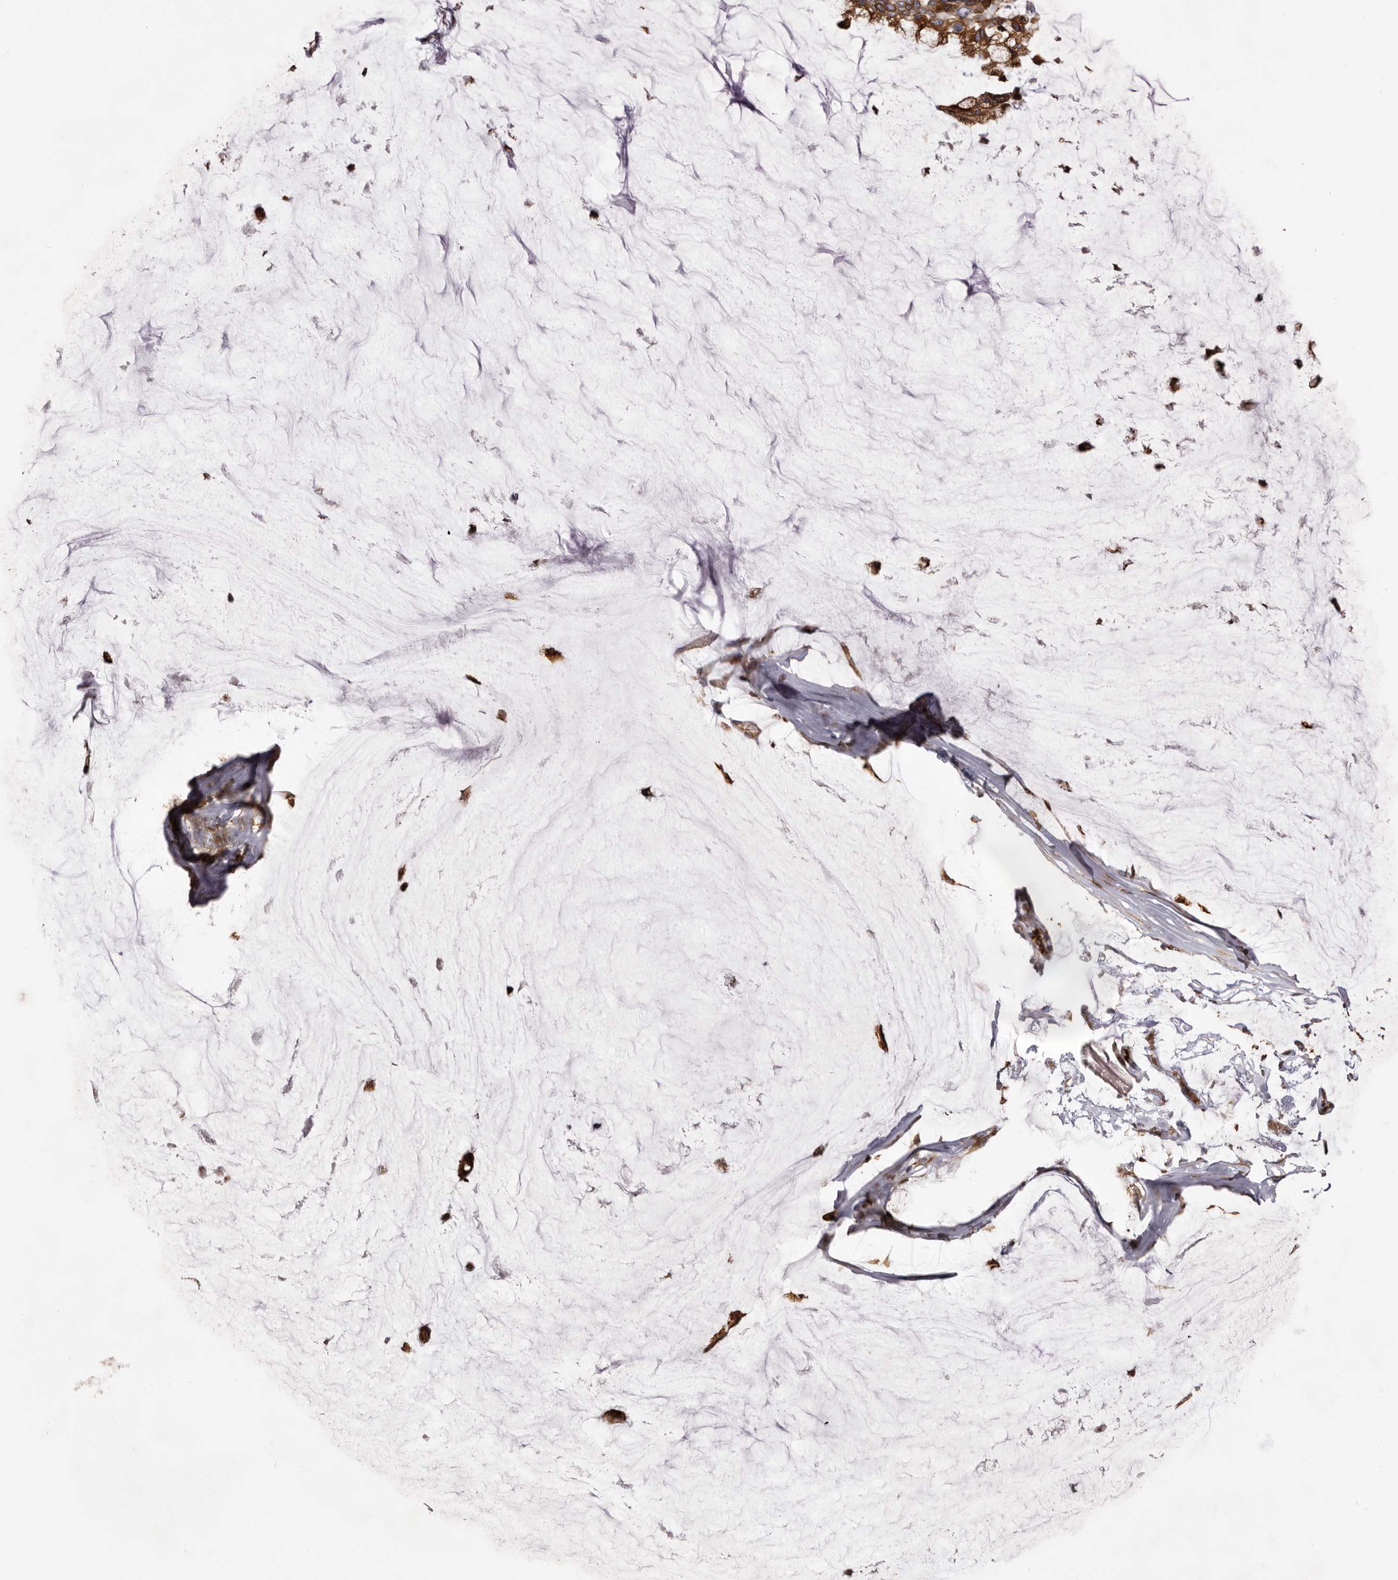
{"staining": {"intensity": "moderate", "quantity": ">75%", "location": "cytoplasmic/membranous"}, "tissue": "ovarian cancer", "cell_type": "Tumor cells", "image_type": "cancer", "snomed": [{"axis": "morphology", "description": "Cystadenocarcinoma, mucinous, NOS"}, {"axis": "topography", "description": "Ovary"}], "caption": "Ovarian cancer stained with DAB (3,3'-diaminobenzidine) IHC displays medium levels of moderate cytoplasmic/membranous positivity in approximately >75% of tumor cells.", "gene": "C4orf3", "patient": {"sex": "female", "age": 39}}